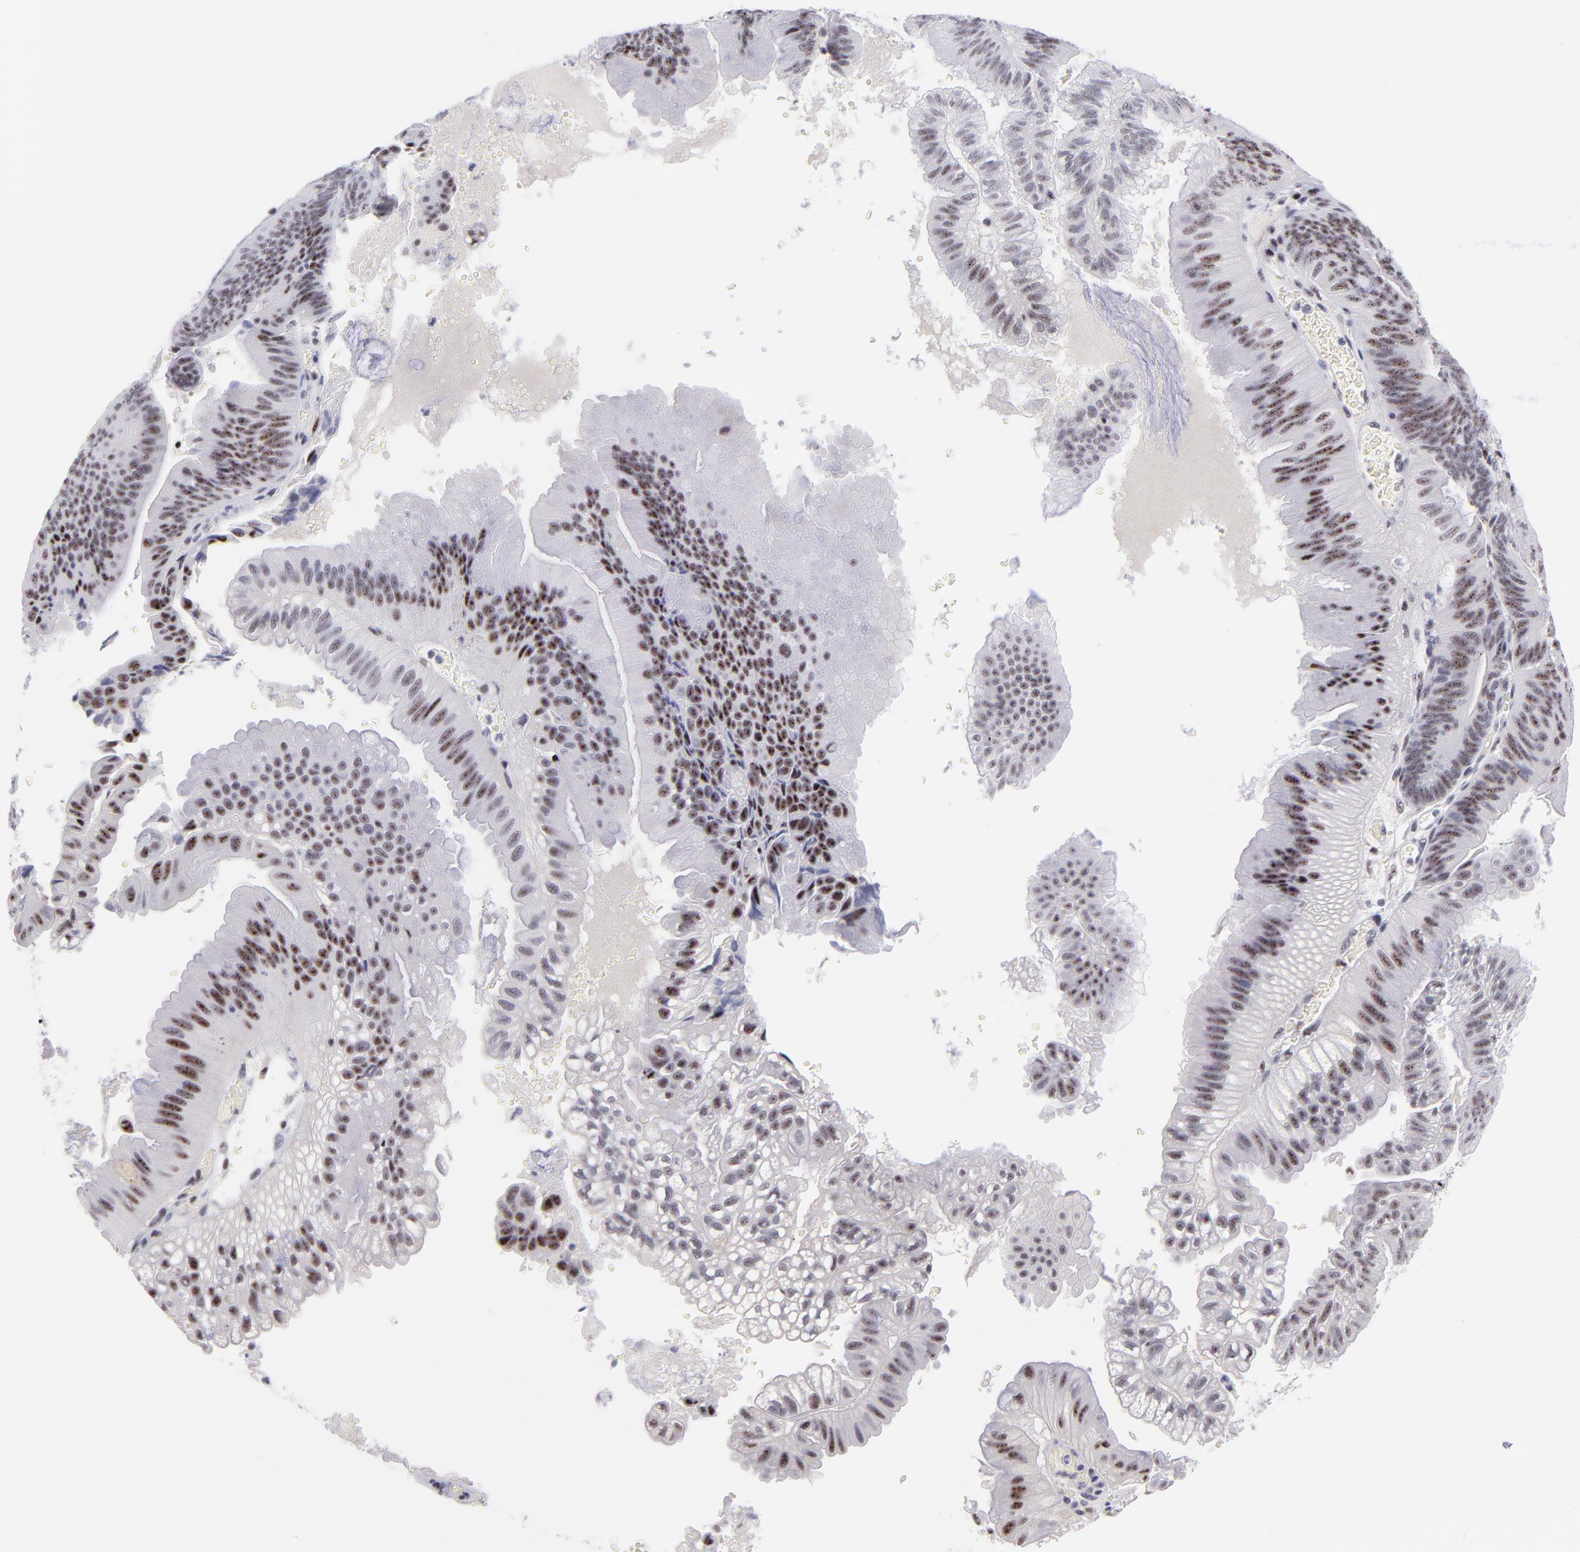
{"staining": {"intensity": "moderate", "quantity": ">75%", "location": "nuclear"}, "tissue": "pancreatic cancer", "cell_type": "Tumor cells", "image_type": "cancer", "snomed": [{"axis": "morphology", "description": "Adenocarcinoma, NOS"}, {"axis": "topography", "description": "Pancreas"}], "caption": "IHC photomicrograph of human pancreatic adenocarcinoma stained for a protein (brown), which reveals medium levels of moderate nuclear expression in approximately >75% of tumor cells.", "gene": "CDC25C", "patient": {"sex": "male", "age": 82}}